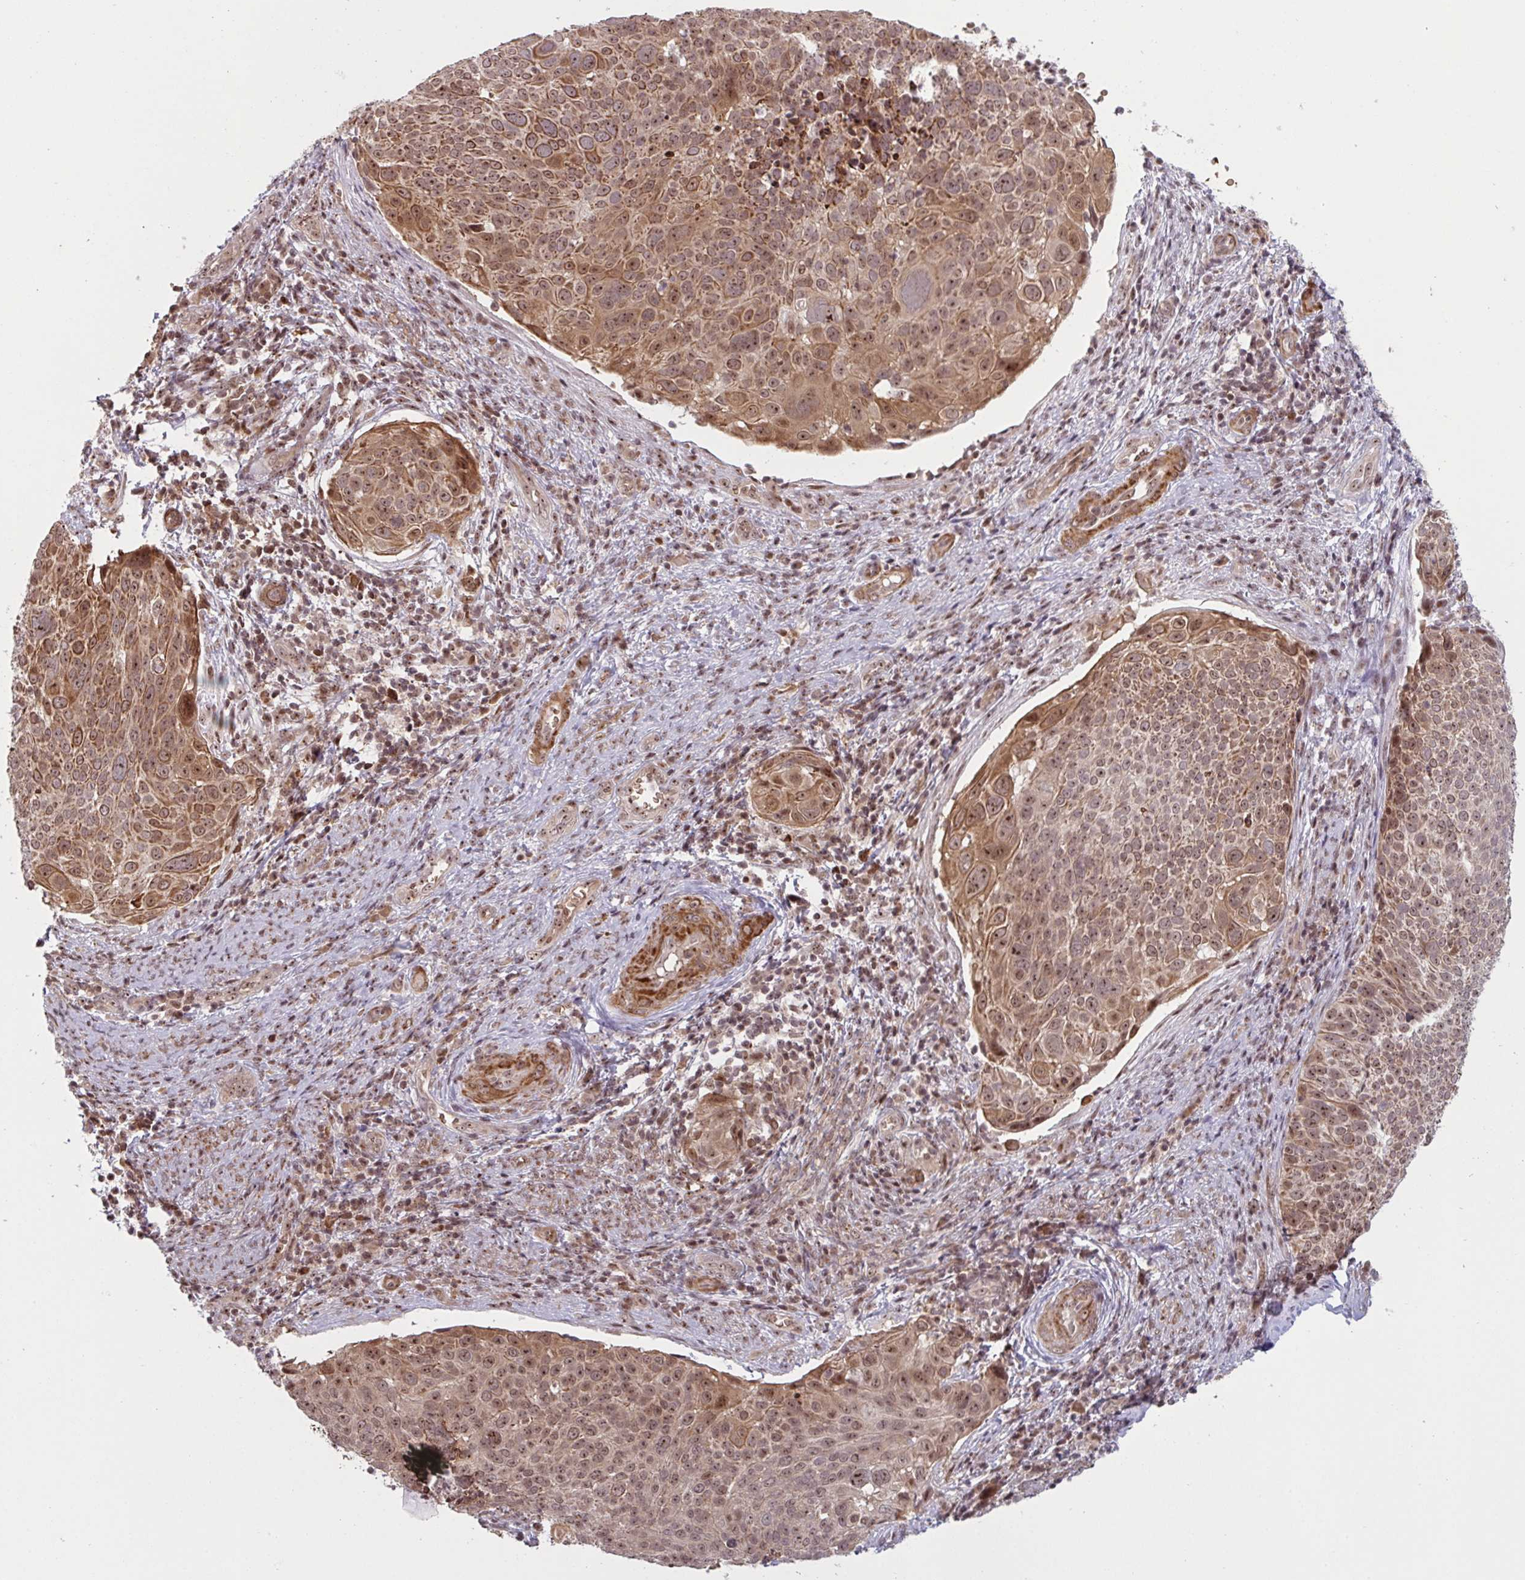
{"staining": {"intensity": "moderate", "quantity": ">75%", "location": "cytoplasmic/membranous,nuclear"}, "tissue": "cervical cancer", "cell_type": "Tumor cells", "image_type": "cancer", "snomed": [{"axis": "morphology", "description": "Squamous cell carcinoma, NOS"}, {"axis": "topography", "description": "Cervix"}], "caption": "Human cervical cancer (squamous cell carcinoma) stained with a protein marker demonstrates moderate staining in tumor cells.", "gene": "NLRP13", "patient": {"sex": "female", "age": 39}}